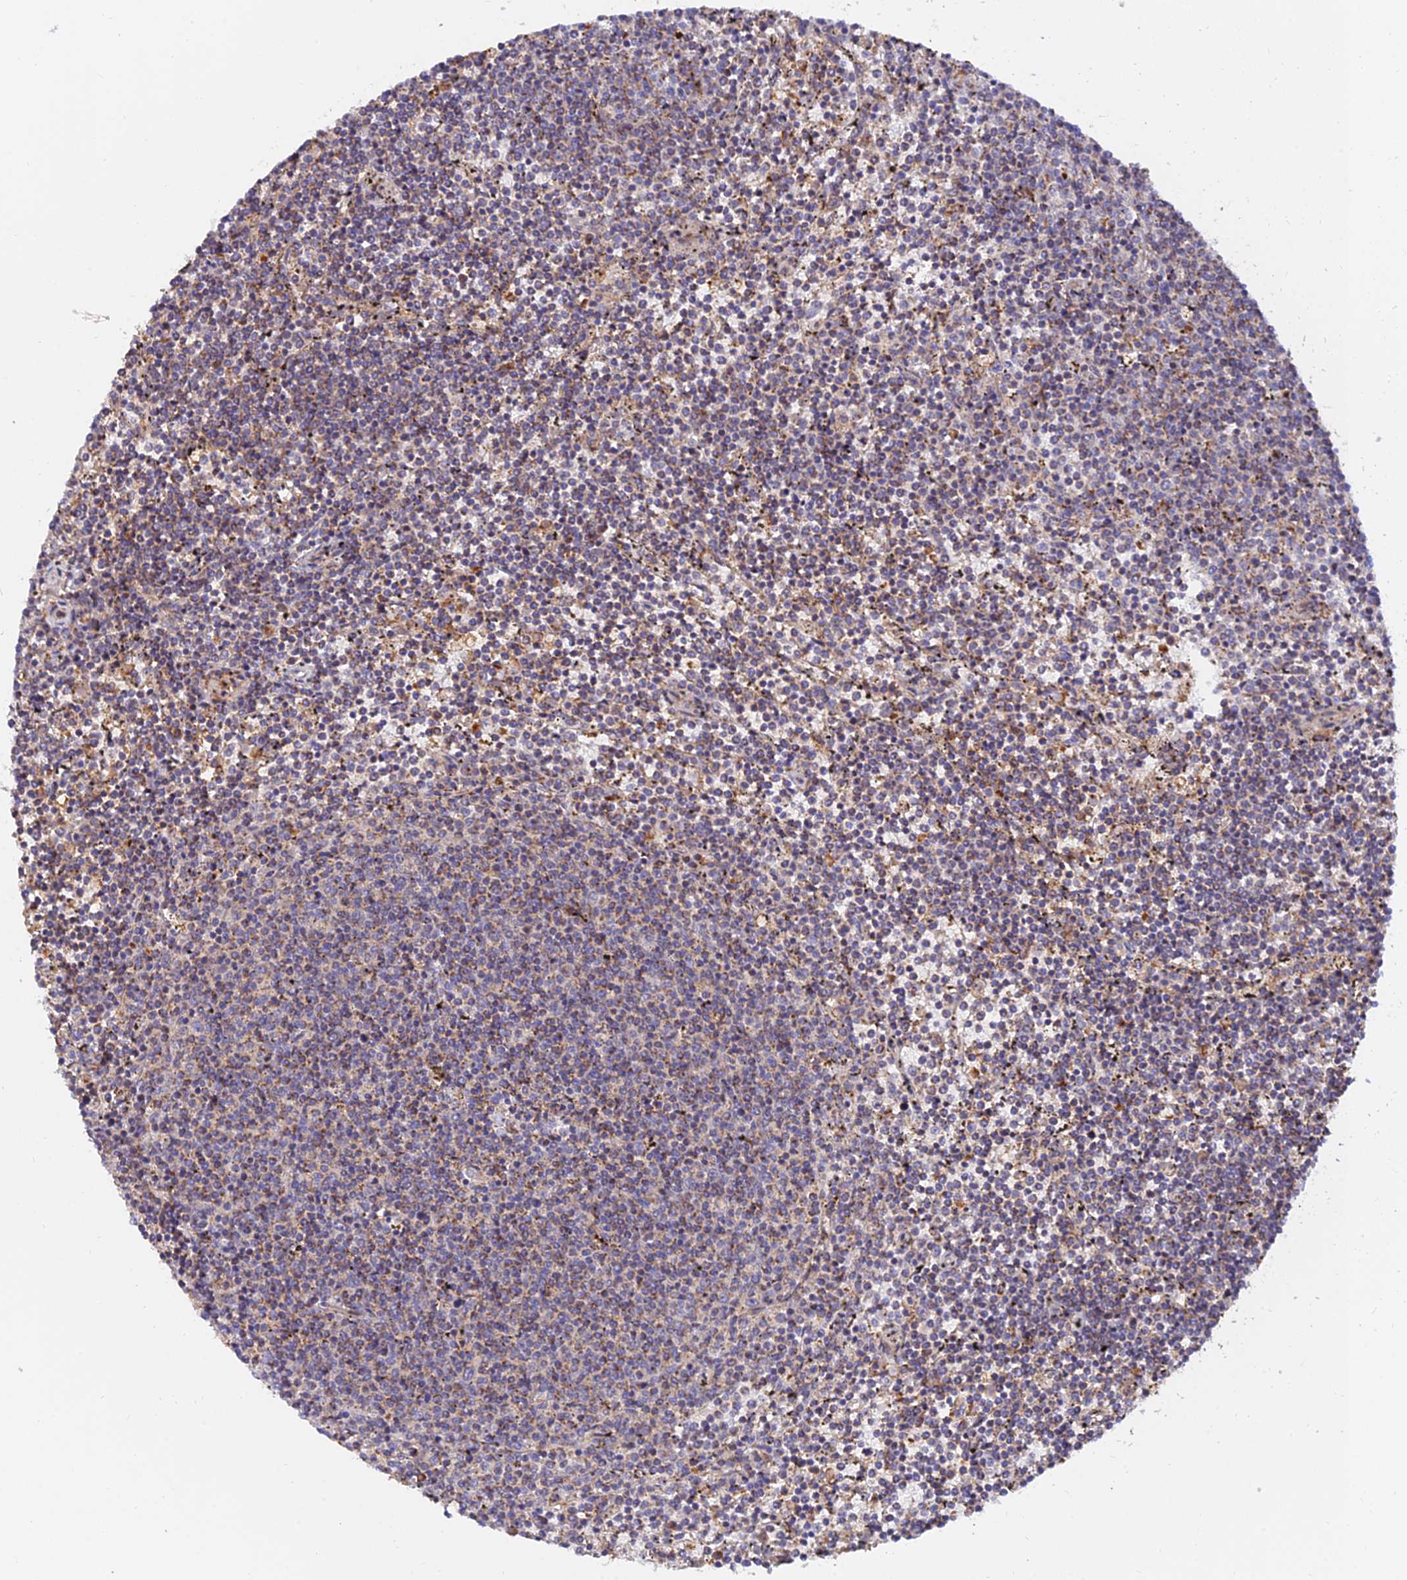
{"staining": {"intensity": "weak", "quantity": "25%-75%", "location": "cytoplasmic/membranous"}, "tissue": "lymphoma", "cell_type": "Tumor cells", "image_type": "cancer", "snomed": [{"axis": "morphology", "description": "Malignant lymphoma, non-Hodgkin's type, Low grade"}, {"axis": "topography", "description": "Spleen"}], "caption": "Immunohistochemistry of lymphoma exhibits low levels of weak cytoplasmic/membranous expression in approximately 25%-75% of tumor cells. The protein is shown in brown color, while the nuclei are stained blue.", "gene": "PODNL1", "patient": {"sex": "female", "age": 50}}